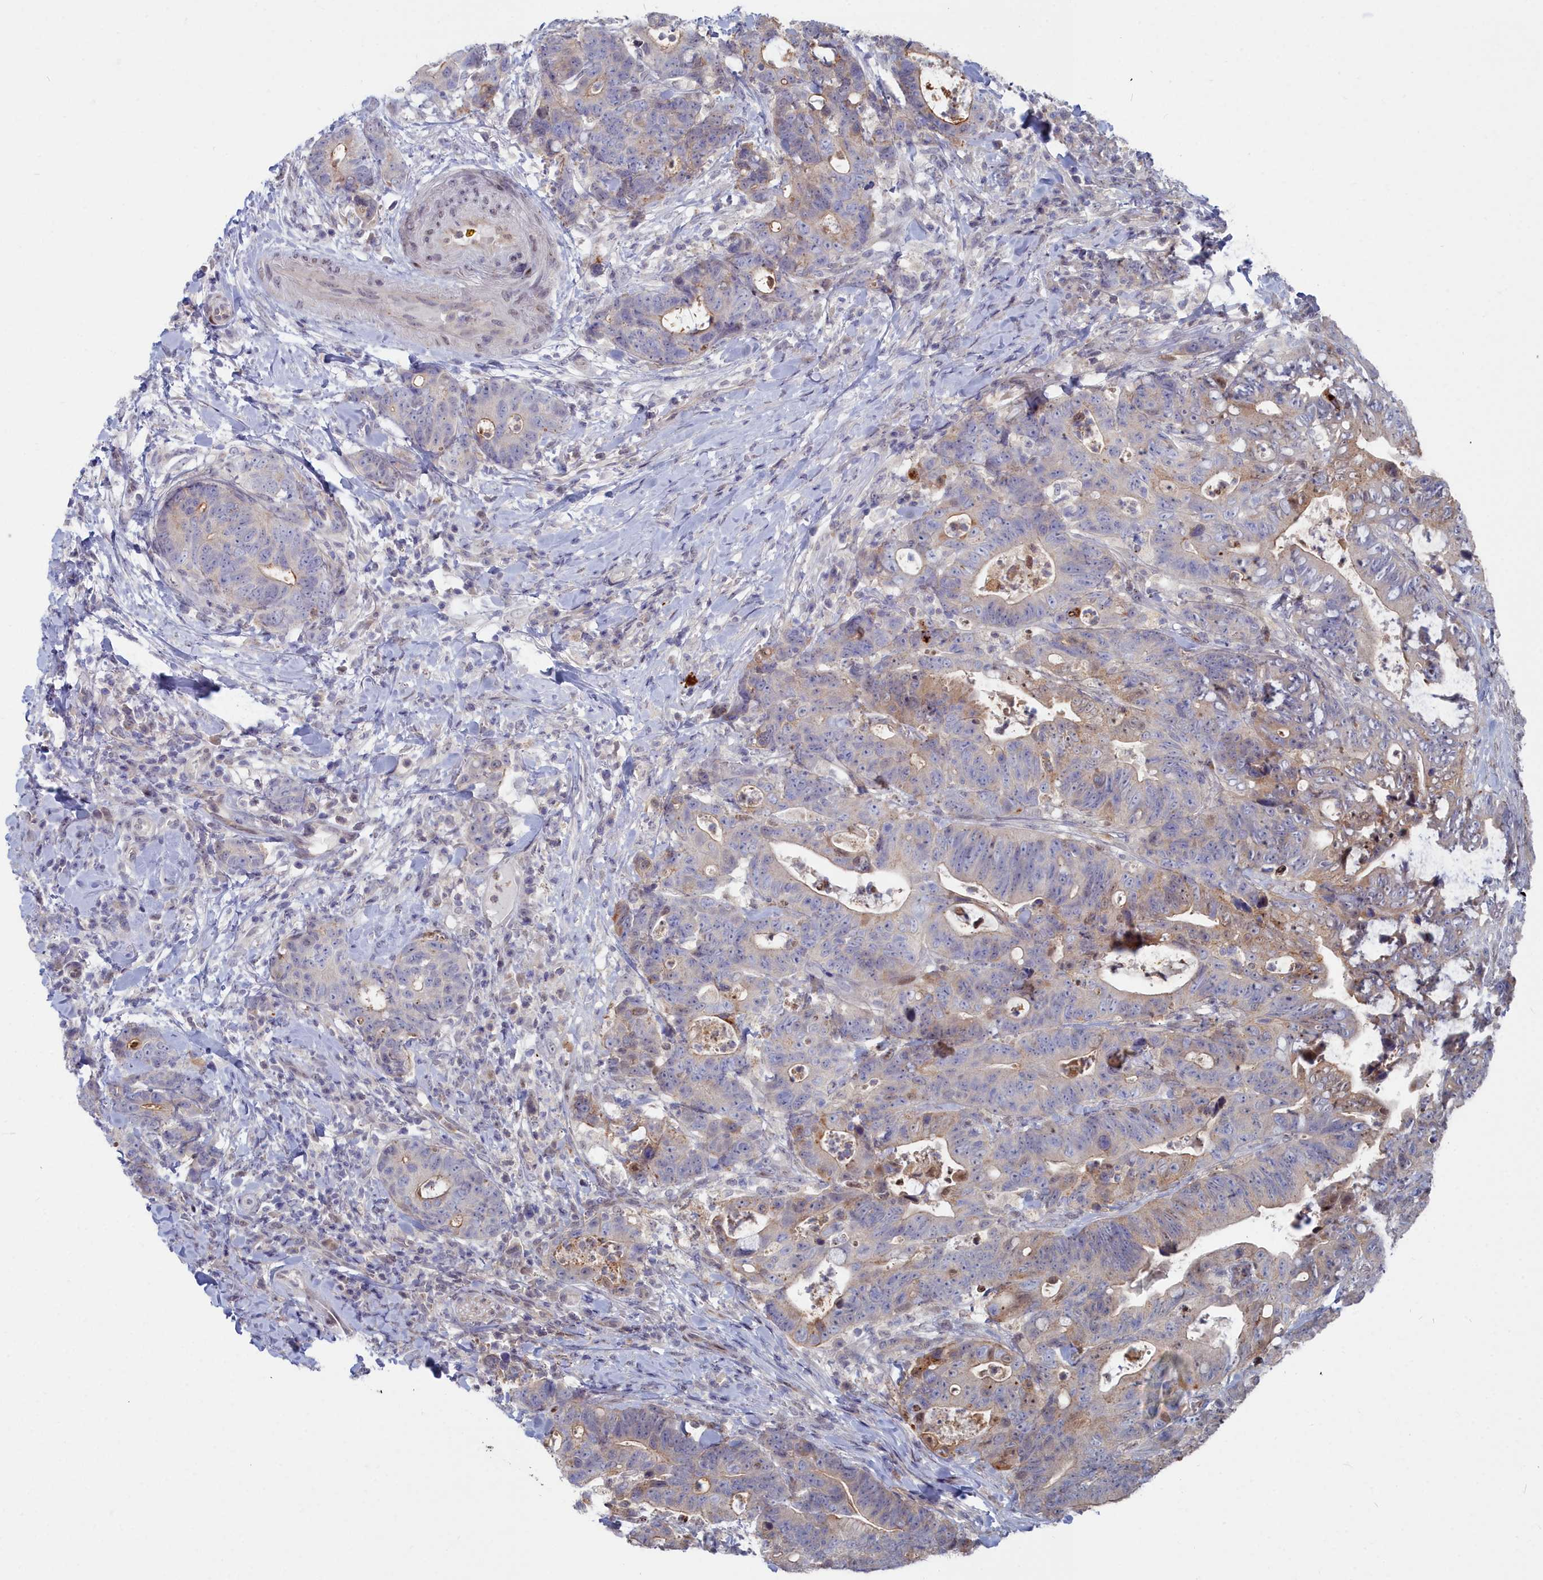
{"staining": {"intensity": "weak", "quantity": "<25%", "location": "cytoplasmic/membranous,nuclear"}, "tissue": "colorectal cancer", "cell_type": "Tumor cells", "image_type": "cancer", "snomed": [{"axis": "morphology", "description": "Adenocarcinoma, NOS"}, {"axis": "topography", "description": "Colon"}], "caption": "Human colorectal cancer (adenocarcinoma) stained for a protein using immunohistochemistry (IHC) demonstrates no positivity in tumor cells.", "gene": "RPS27A", "patient": {"sex": "female", "age": 82}}